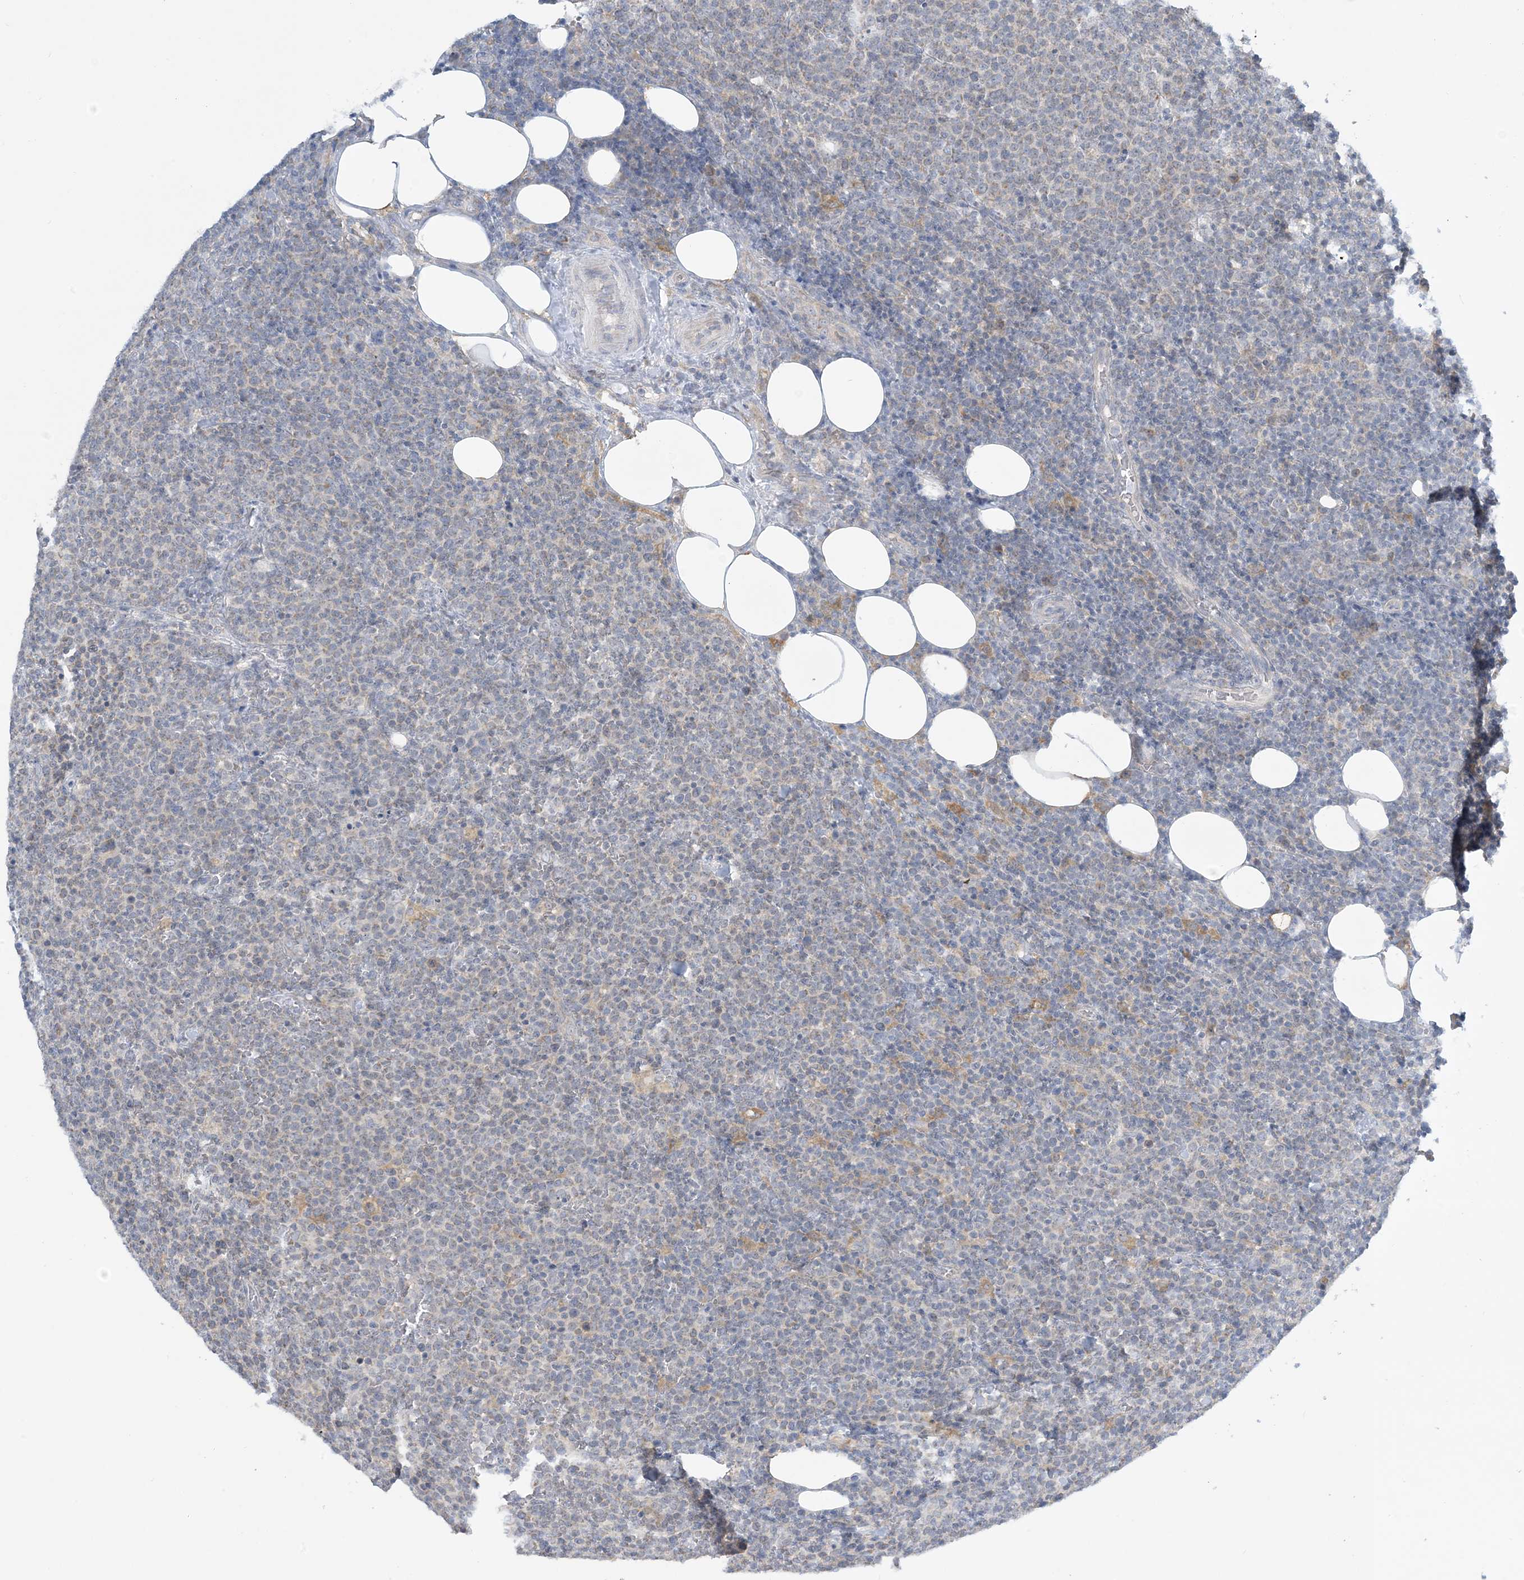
{"staining": {"intensity": "weak", "quantity": "<25%", "location": "cytoplasmic/membranous"}, "tissue": "lymphoma", "cell_type": "Tumor cells", "image_type": "cancer", "snomed": [{"axis": "morphology", "description": "Malignant lymphoma, non-Hodgkin's type, High grade"}, {"axis": "topography", "description": "Lymph node"}], "caption": "Immunohistochemistry photomicrograph of lymphoma stained for a protein (brown), which reveals no positivity in tumor cells. (Brightfield microscopy of DAB (3,3'-diaminobenzidine) immunohistochemistry (IHC) at high magnification).", "gene": "MRPS18A", "patient": {"sex": "male", "age": 61}}